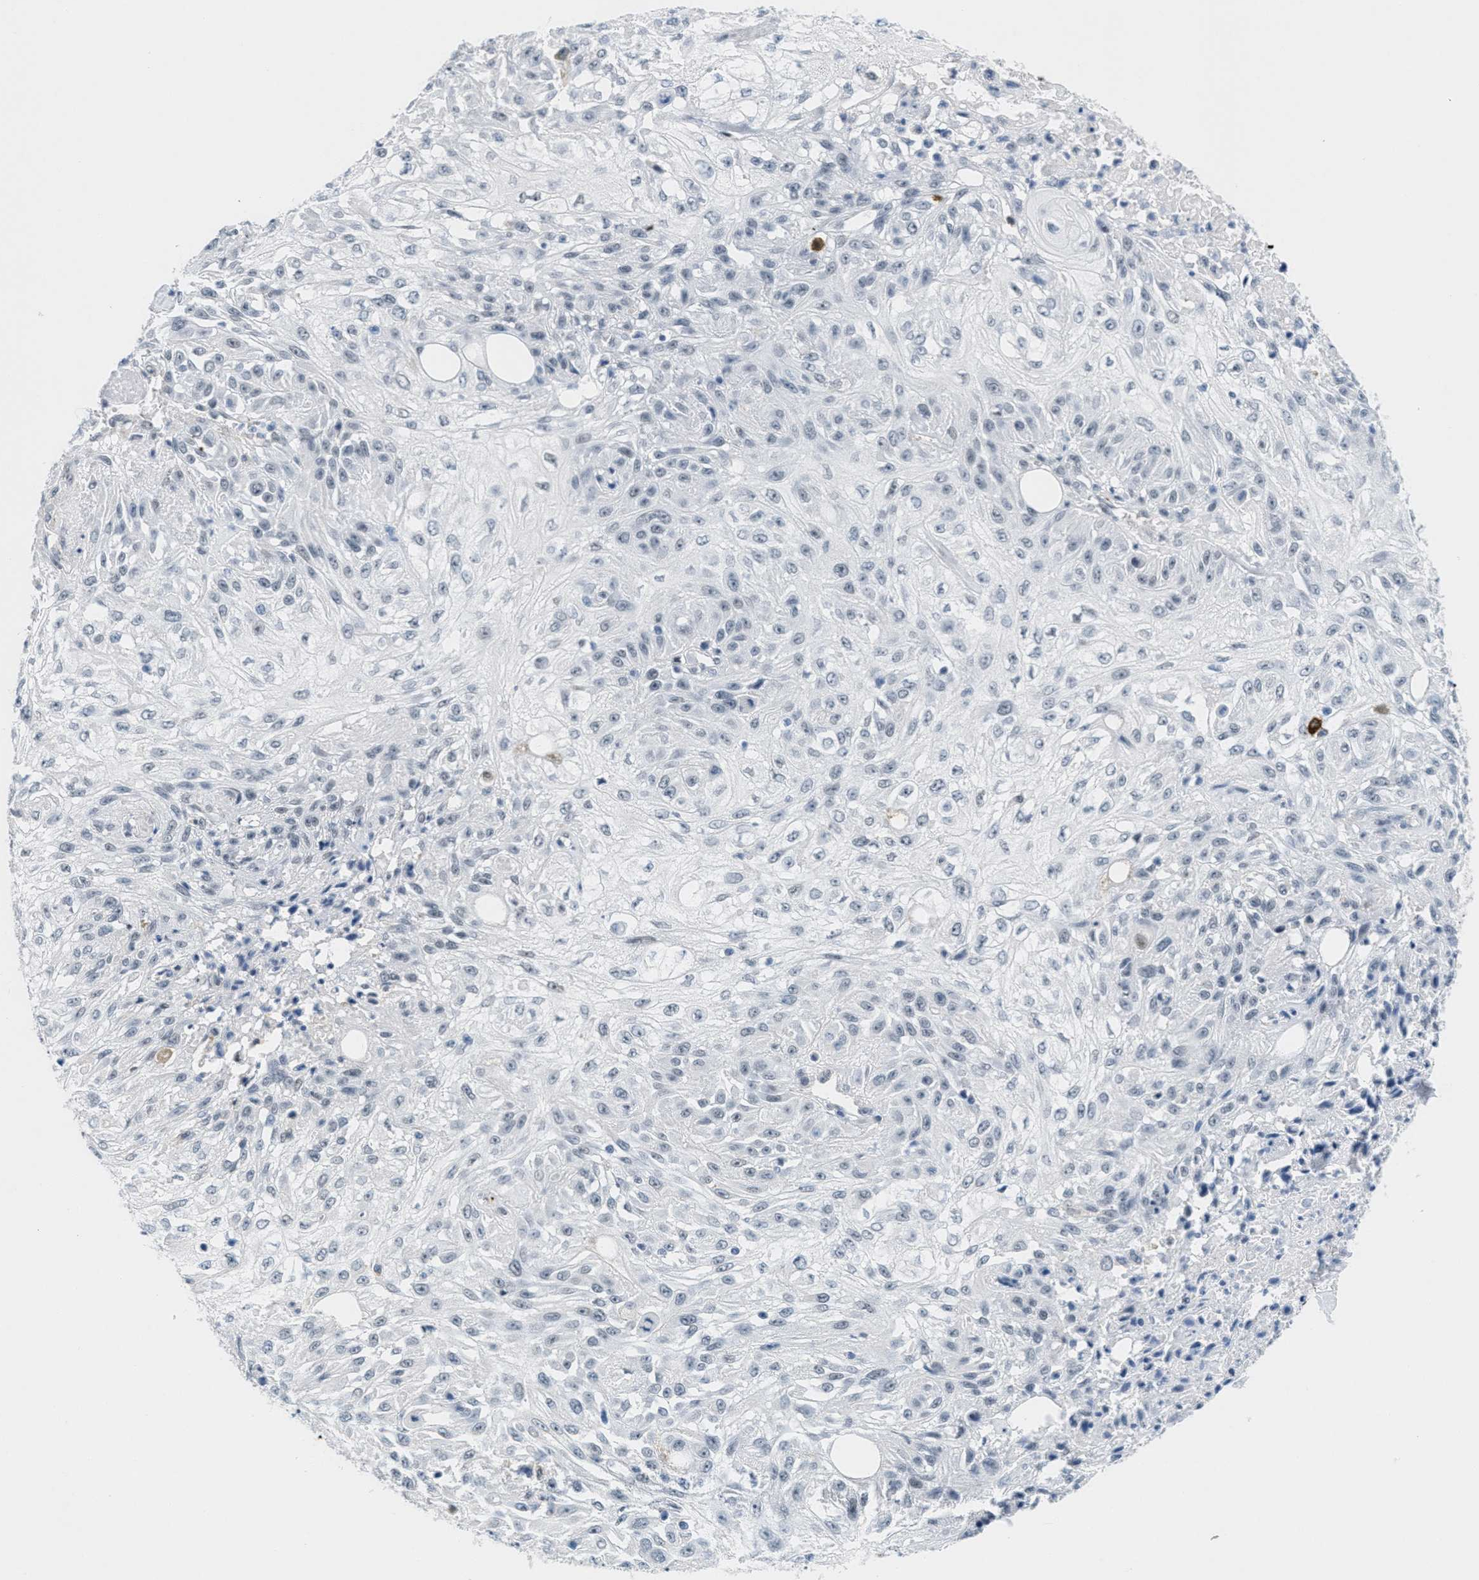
{"staining": {"intensity": "negative", "quantity": "none", "location": "none"}, "tissue": "skin cancer", "cell_type": "Tumor cells", "image_type": "cancer", "snomed": [{"axis": "morphology", "description": "Squamous cell carcinoma, NOS"}, {"axis": "morphology", "description": "Squamous cell carcinoma, metastatic, NOS"}, {"axis": "topography", "description": "Skin"}, {"axis": "topography", "description": "Lymph node"}], "caption": "Tumor cells show no significant protein staining in metastatic squamous cell carcinoma (skin). The staining was performed using DAB (3,3'-diaminobenzidine) to visualize the protein expression in brown, while the nuclei were stained in blue with hematoxylin (Magnification: 20x).", "gene": "HS3ST2", "patient": {"sex": "male", "age": 75}}